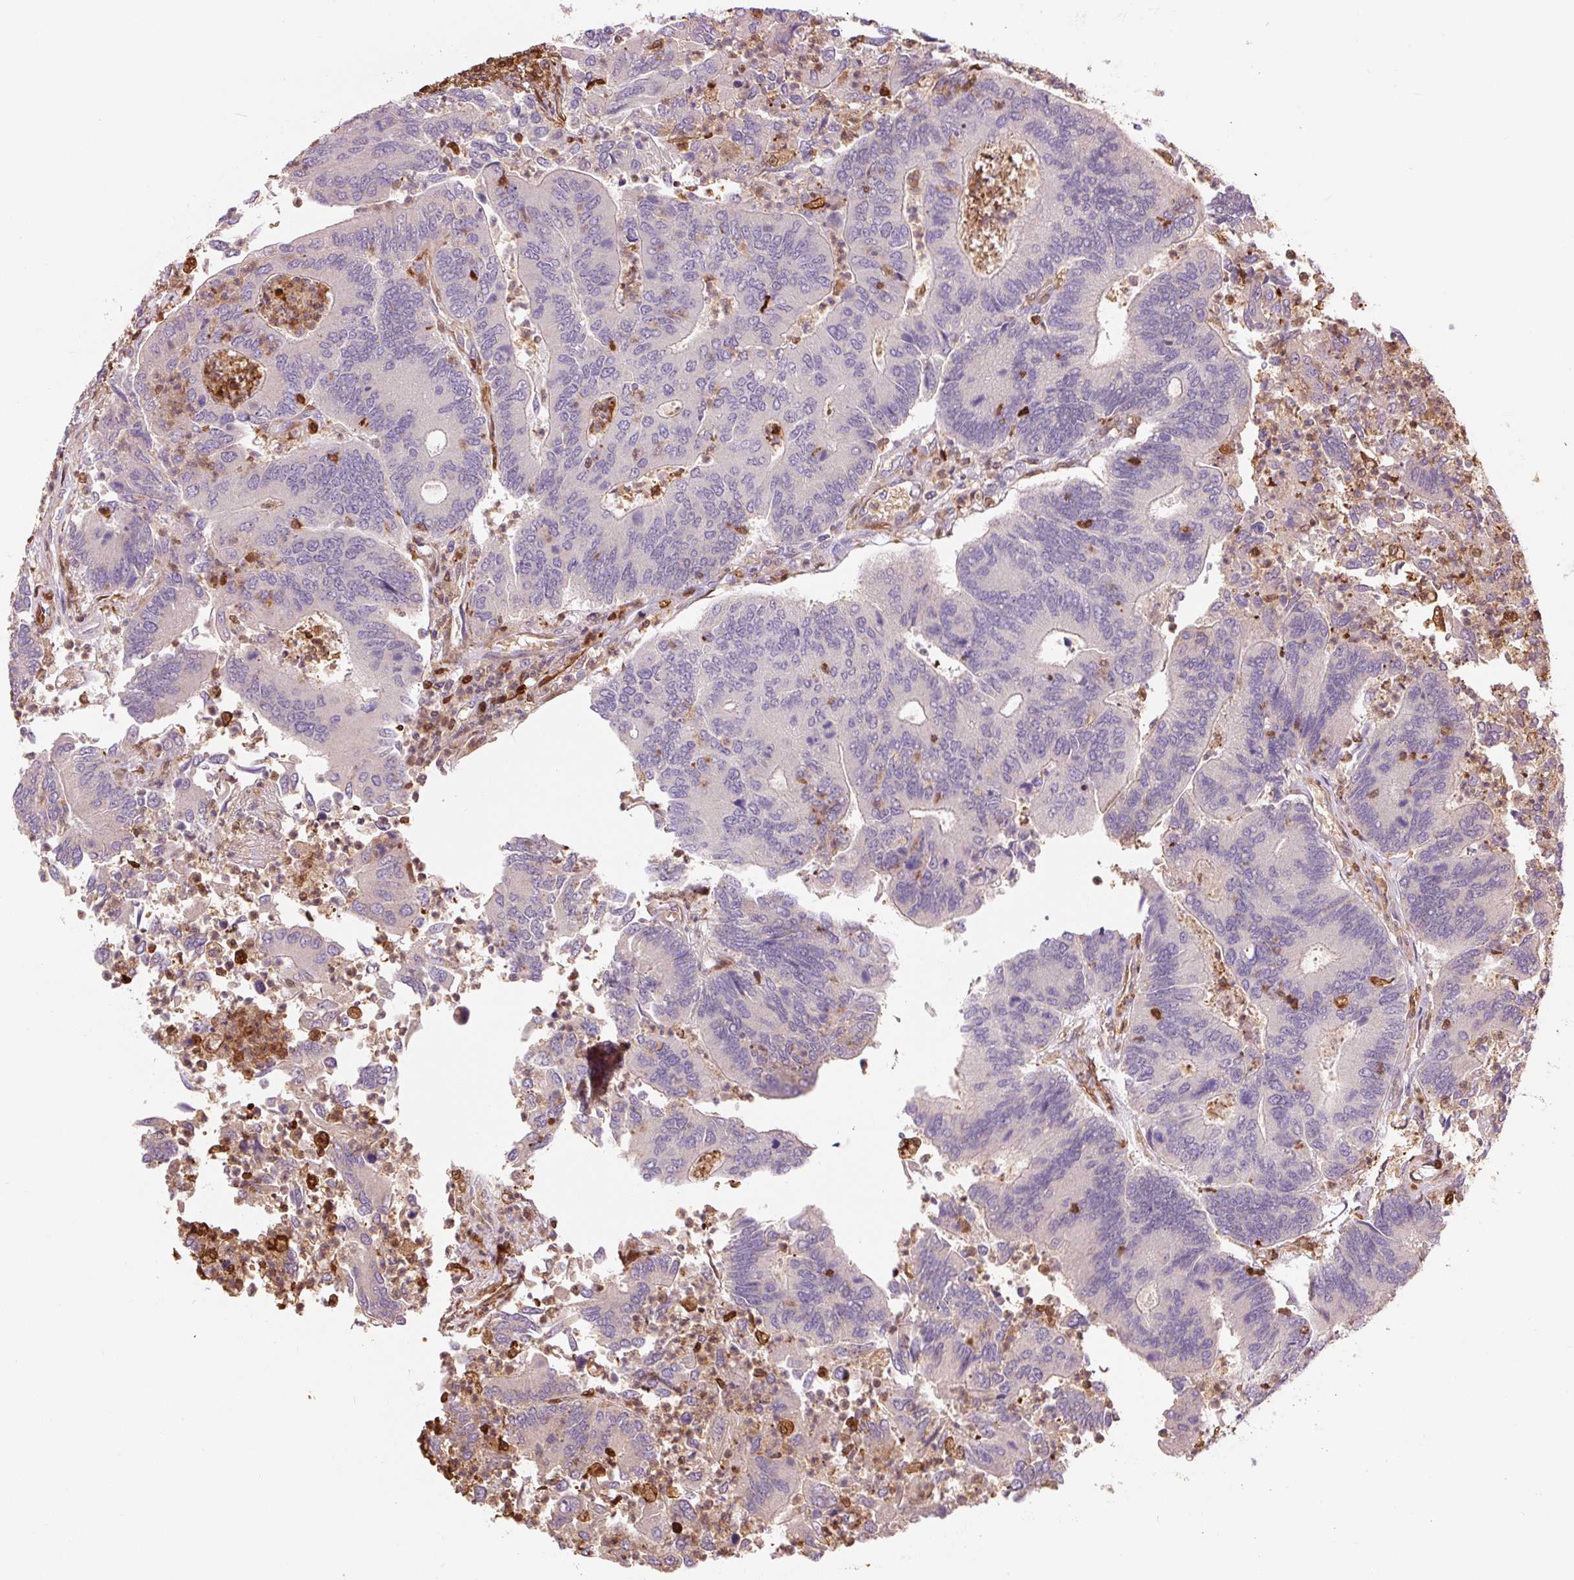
{"staining": {"intensity": "negative", "quantity": "none", "location": "none"}, "tissue": "colorectal cancer", "cell_type": "Tumor cells", "image_type": "cancer", "snomed": [{"axis": "morphology", "description": "Adenocarcinoma, NOS"}, {"axis": "topography", "description": "Colon"}], "caption": "Tumor cells are negative for brown protein staining in colorectal cancer.", "gene": "S100A4", "patient": {"sex": "female", "age": 67}}